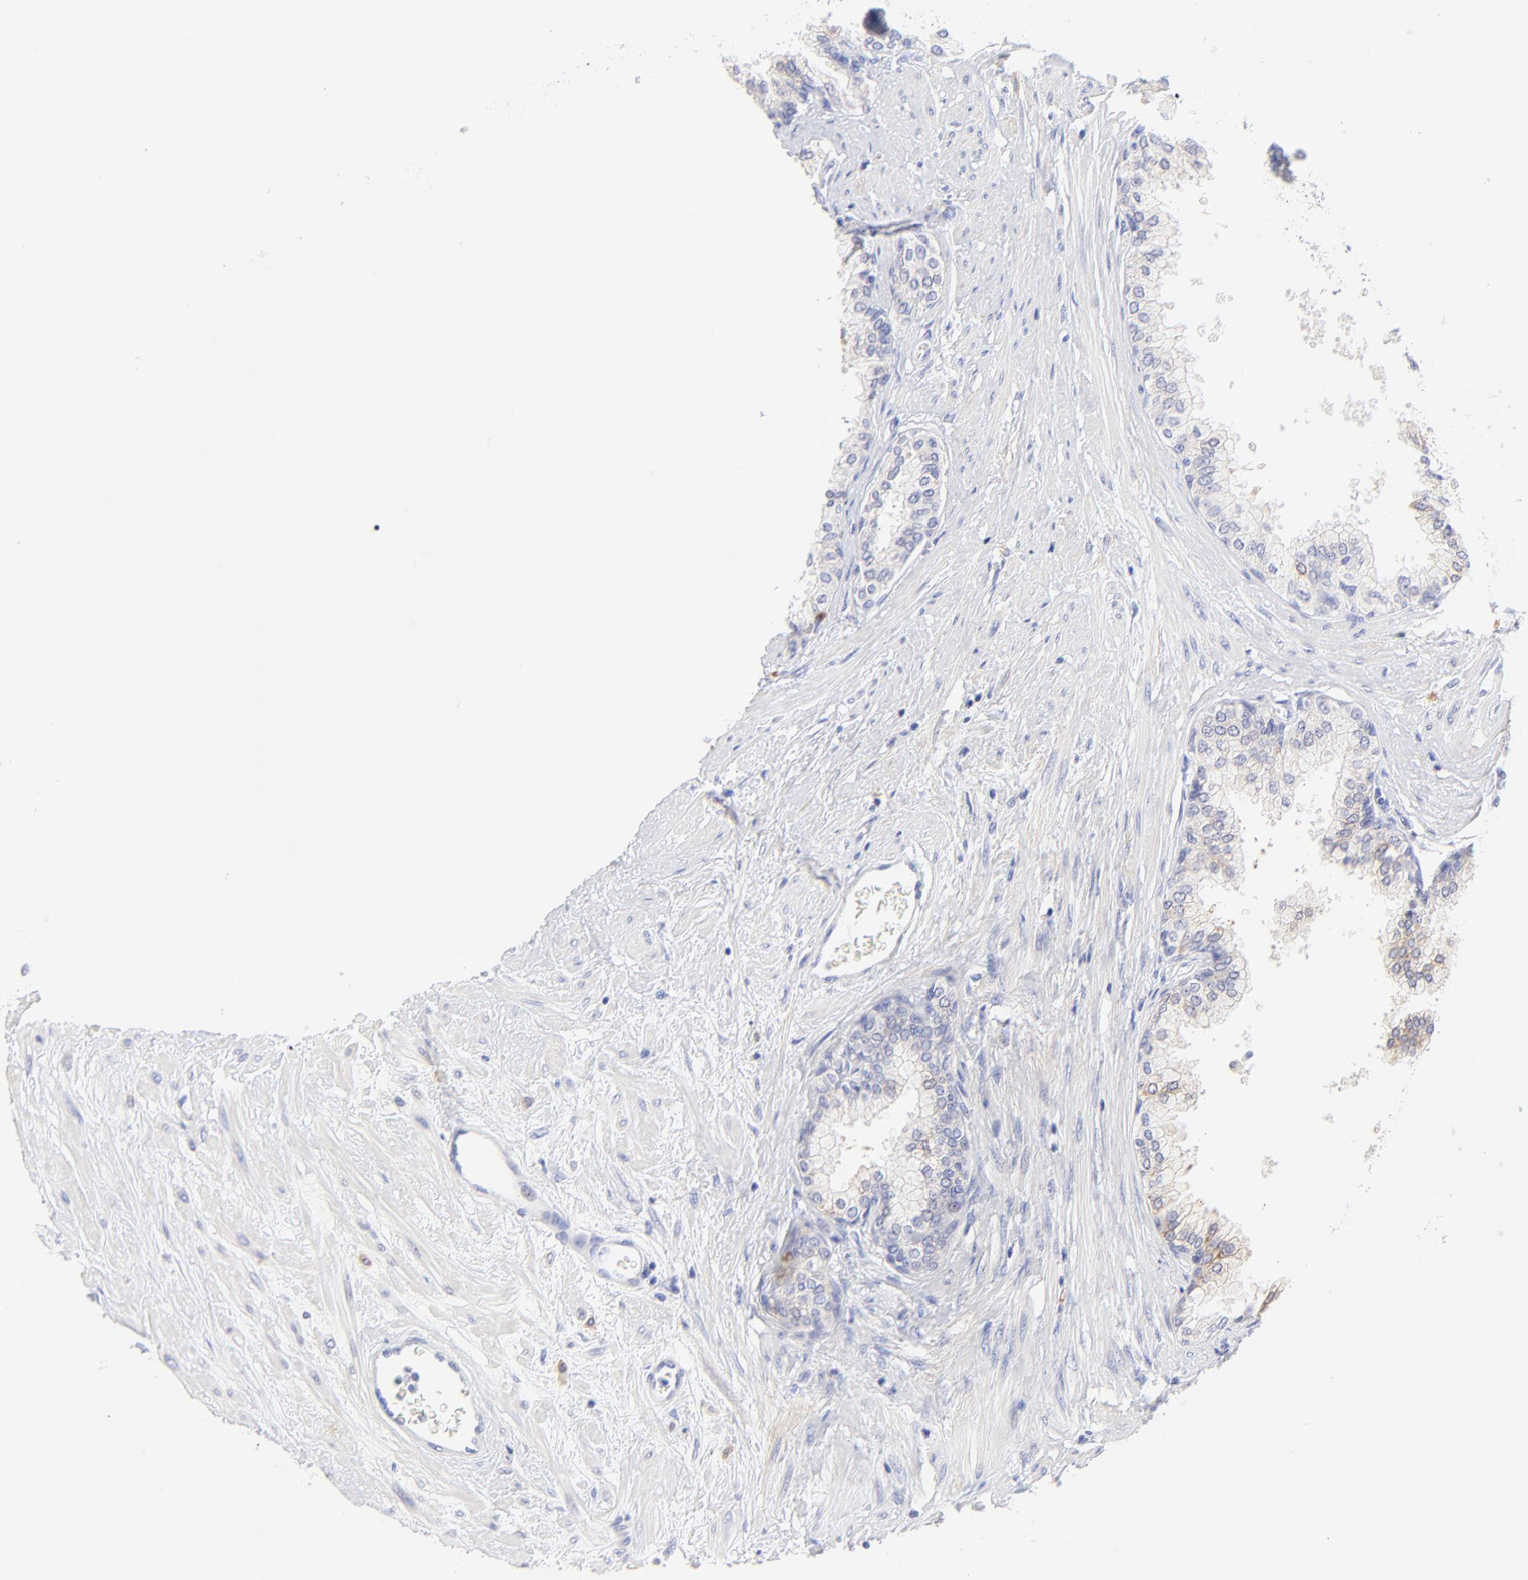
{"staining": {"intensity": "weak", "quantity": "25%-75%", "location": "cytoplasmic/membranous"}, "tissue": "prostate", "cell_type": "Glandular cells", "image_type": "normal", "snomed": [{"axis": "morphology", "description": "Normal tissue, NOS"}, {"axis": "topography", "description": "Prostate"}], "caption": "Weak cytoplasmic/membranous positivity is seen in about 25%-75% of glandular cells in normal prostate.", "gene": "EBP", "patient": {"sex": "male", "age": 60}}